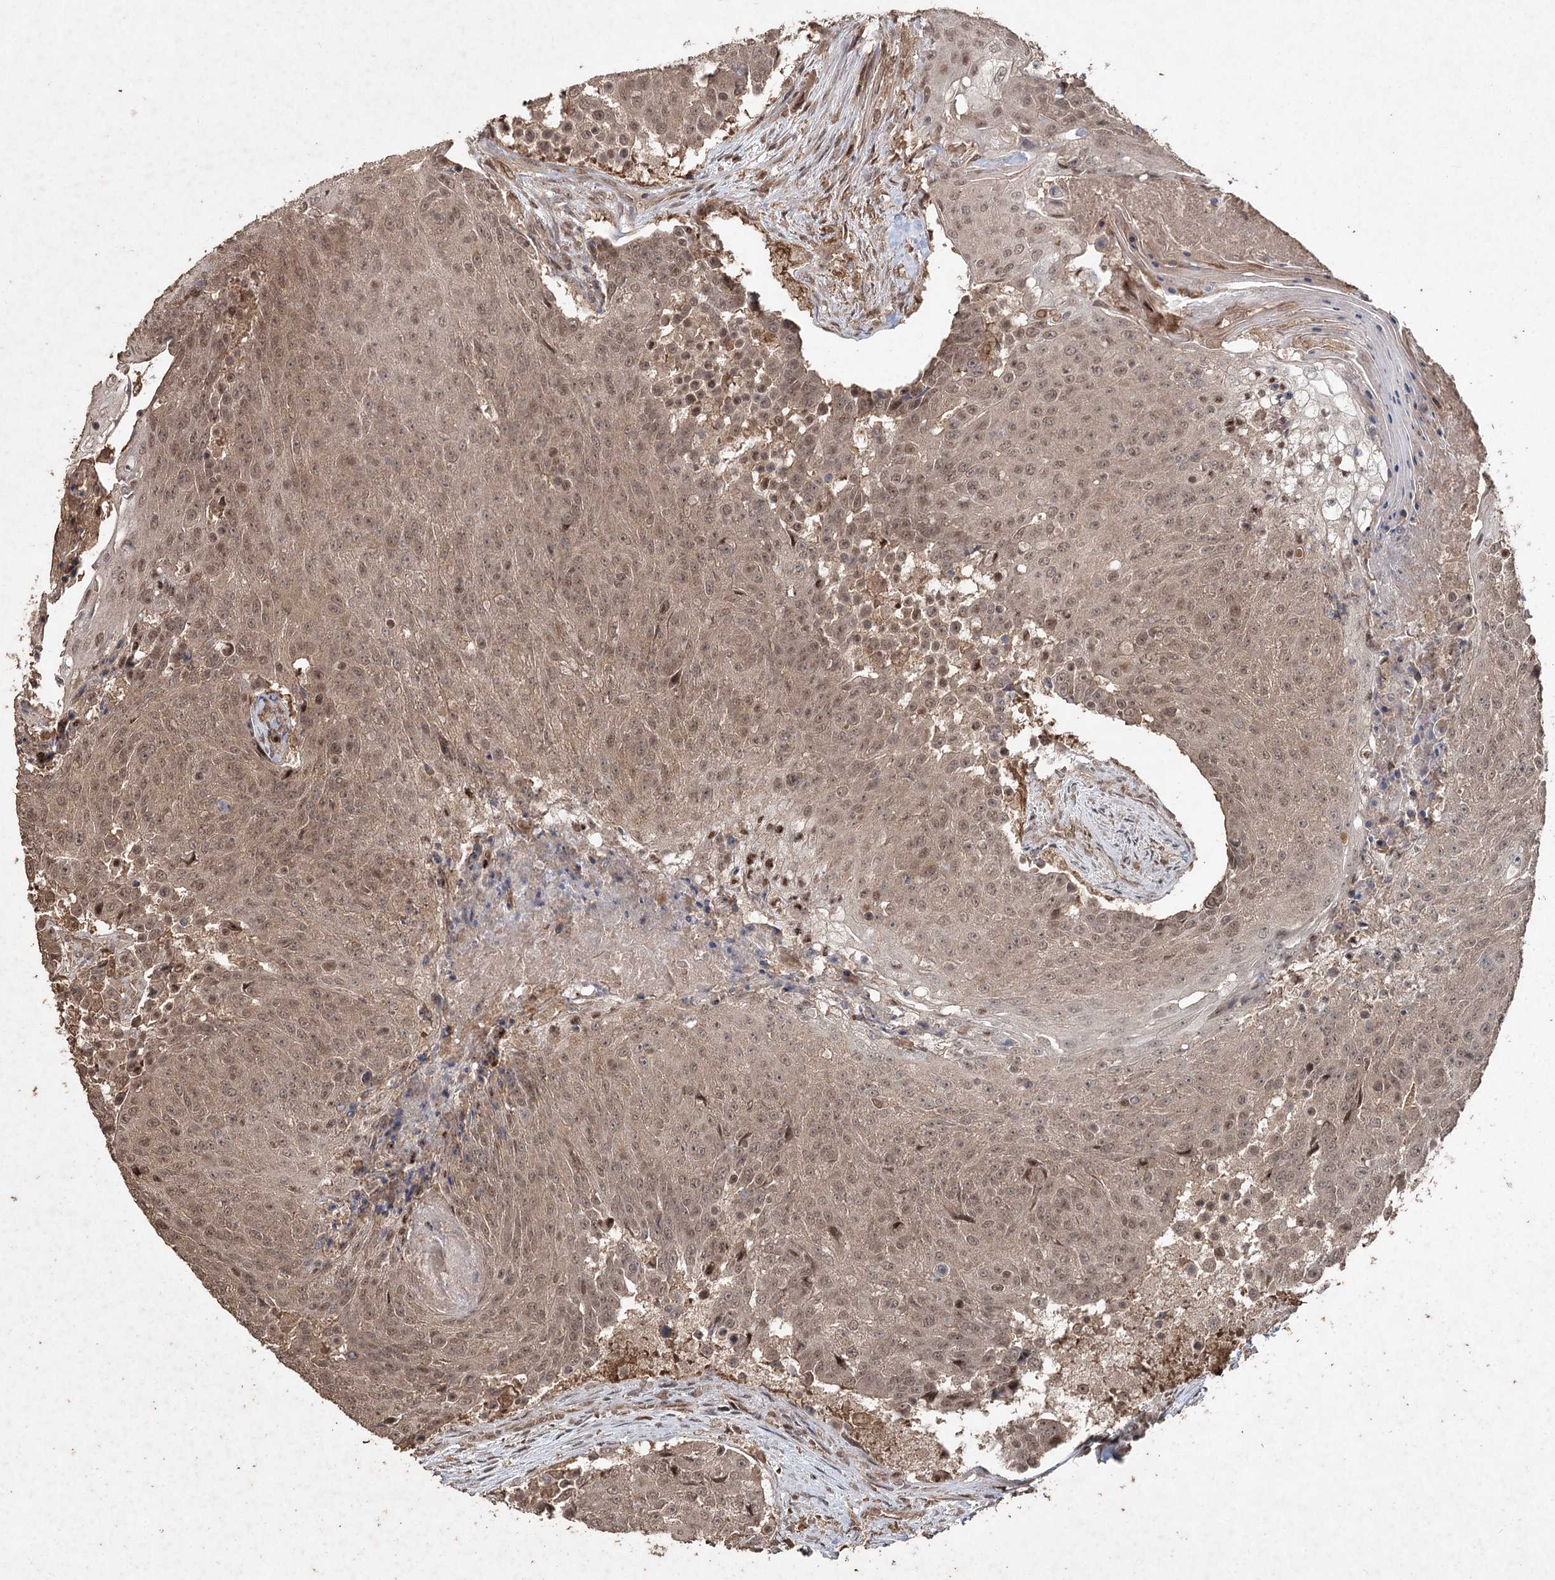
{"staining": {"intensity": "weak", "quantity": ">75%", "location": "cytoplasmic/membranous,nuclear"}, "tissue": "urothelial cancer", "cell_type": "Tumor cells", "image_type": "cancer", "snomed": [{"axis": "morphology", "description": "Urothelial carcinoma, High grade"}, {"axis": "topography", "description": "Urinary bladder"}], "caption": "Human urothelial cancer stained with a brown dye exhibits weak cytoplasmic/membranous and nuclear positive positivity in about >75% of tumor cells.", "gene": "FBXO7", "patient": {"sex": "female", "age": 63}}